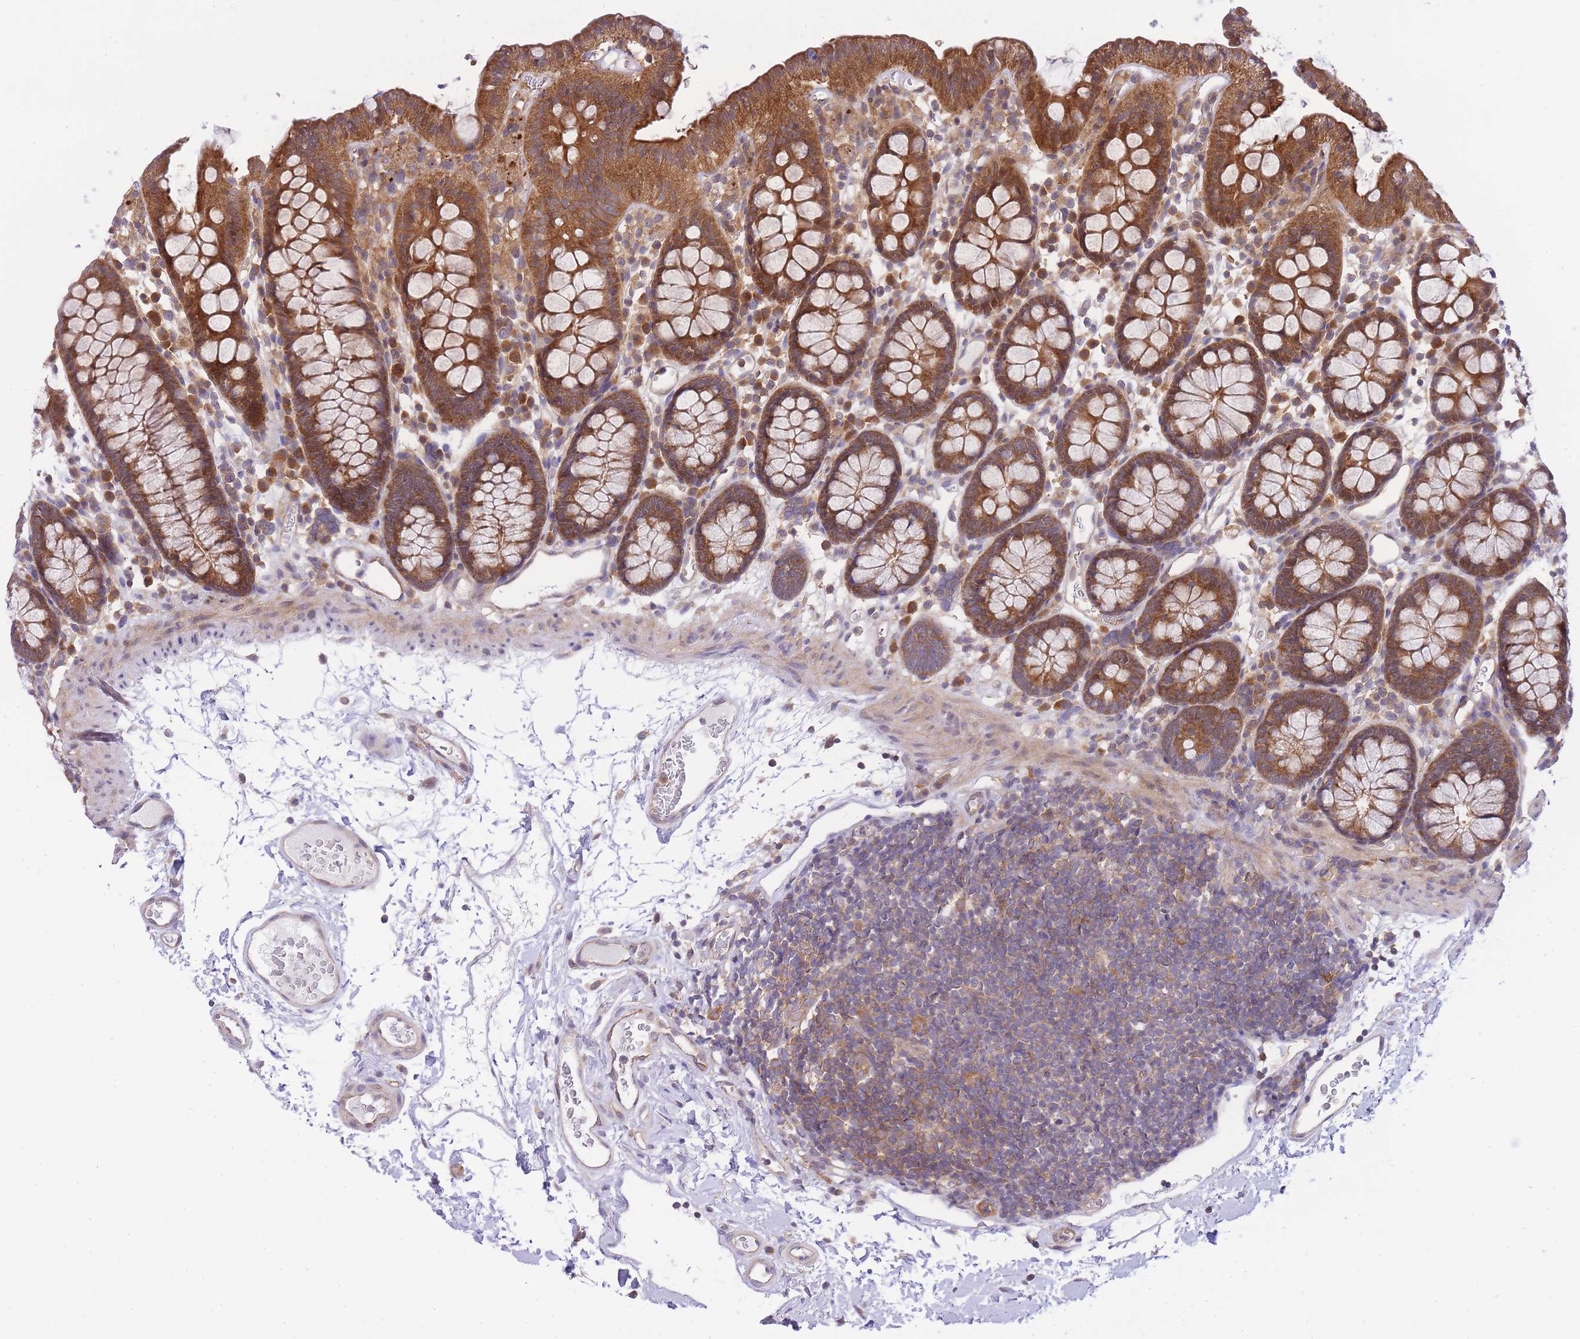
{"staining": {"intensity": "weak", "quantity": ">75%", "location": "cytoplasmic/membranous"}, "tissue": "colon", "cell_type": "Endothelial cells", "image_type": "normal", "snomed": [{"axis": "morphology", "description": "Normal tissue, NOS"}, {"axis": "topography", "description": "Colon"}], "caption": "Endothelial cells display weak cytoplasmic/membranous staining in about >75% of cells in normal colon. The protein is shown in brown color, while the nuclei are stained blue.", "gene": "EIF2B2", "patient": {"sex": "male", "age": 75}}